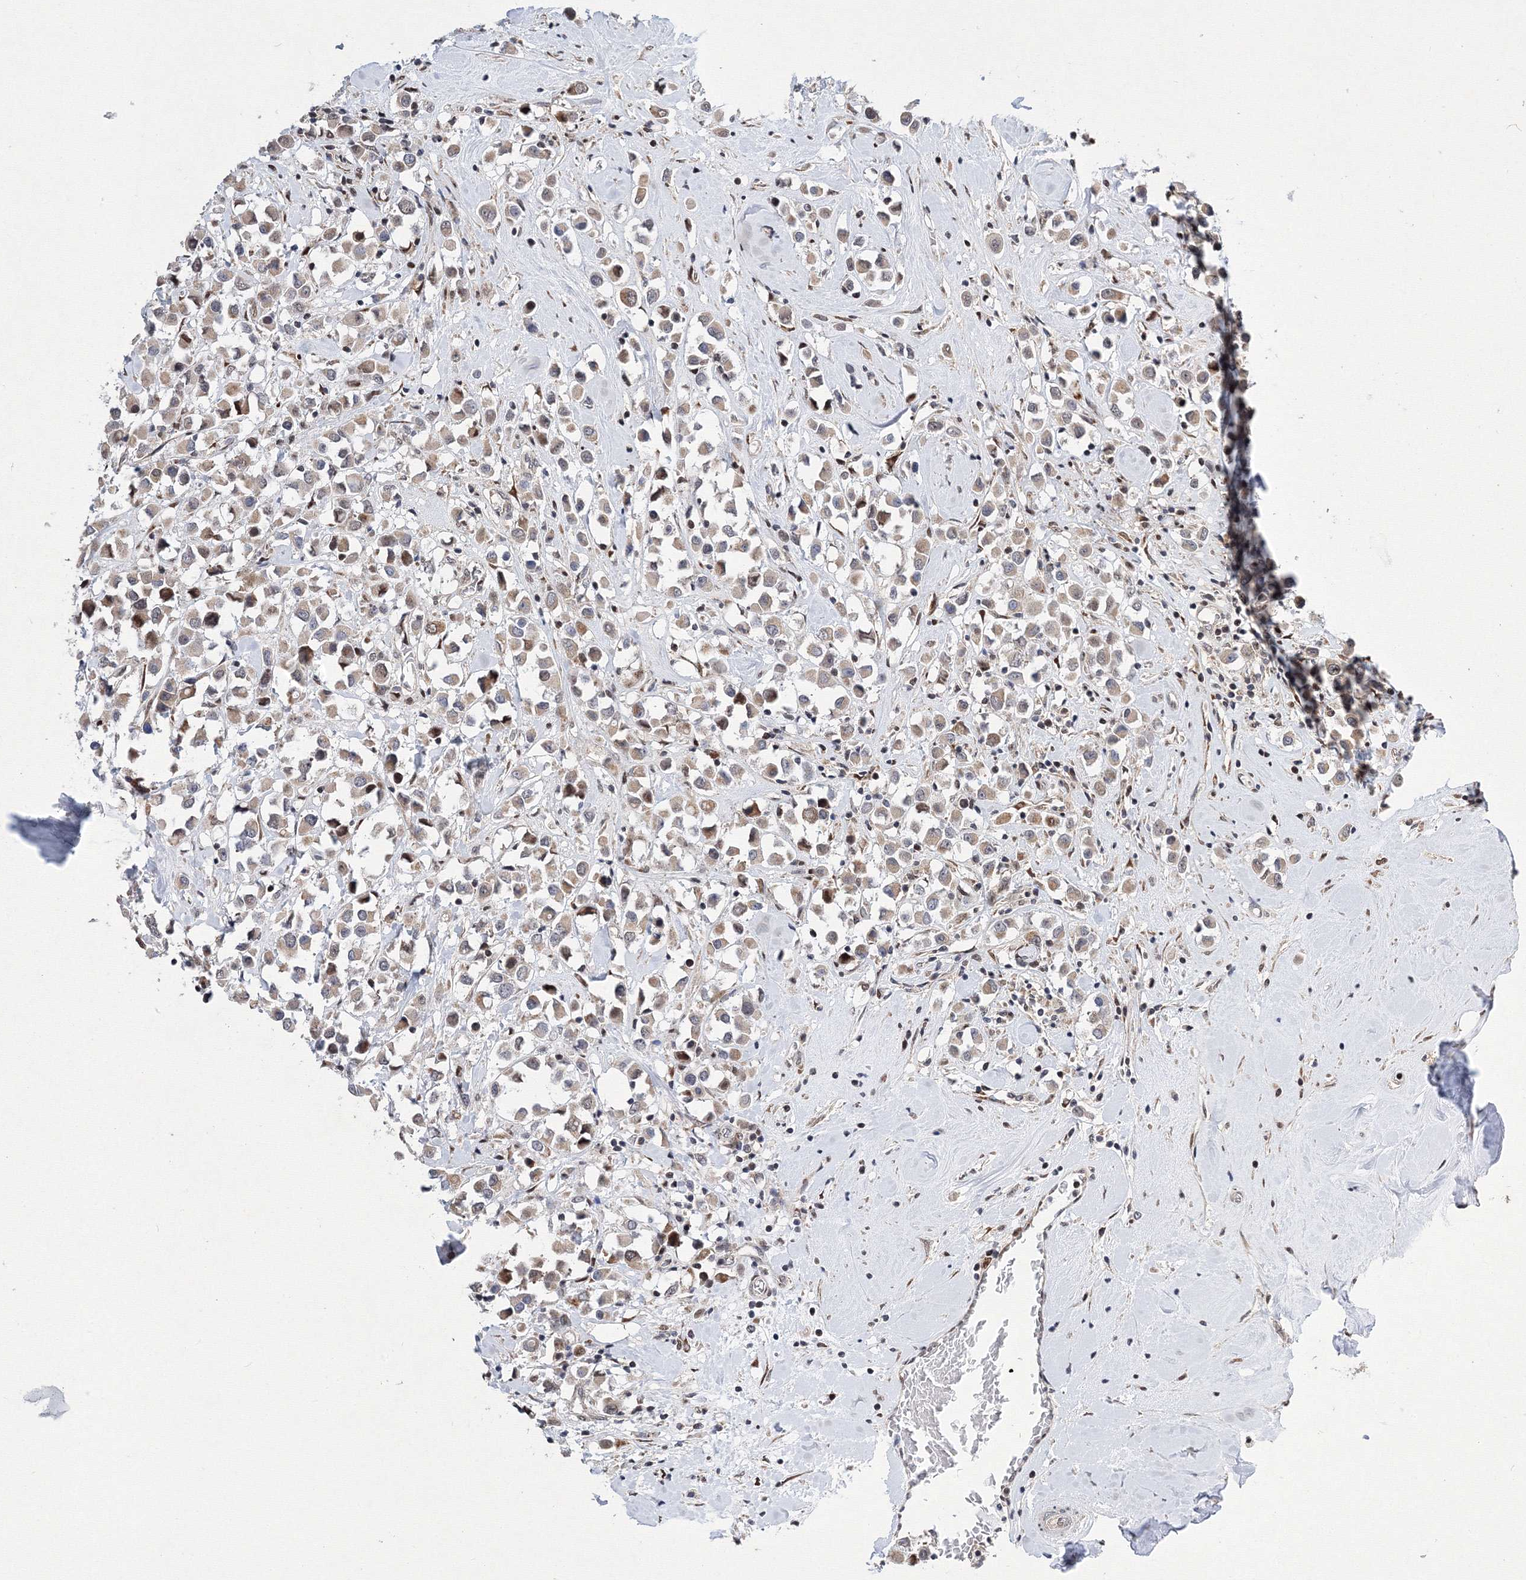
{"staining": {"intensity": "weak", "quantity": ">75%", "location": "cytoplasmic/membranous,nuclear"}, "tissue": "breast cancer", "cell_type": "Tumor cells", "image_type": "cancer", "snomed": [{"axis": "morphology", "description": "Duct carcinoma"}, {"axis": "topography", "description": "Breast"}], "caption": "Immunohistochemical staining of human breast cancer displays low levels of weak cytoplasmic/membranous and nuclear expression in approximately >75% of tumor cells.", "gene": "GPN1", "patient": {"sex": "female", "age": 61}}